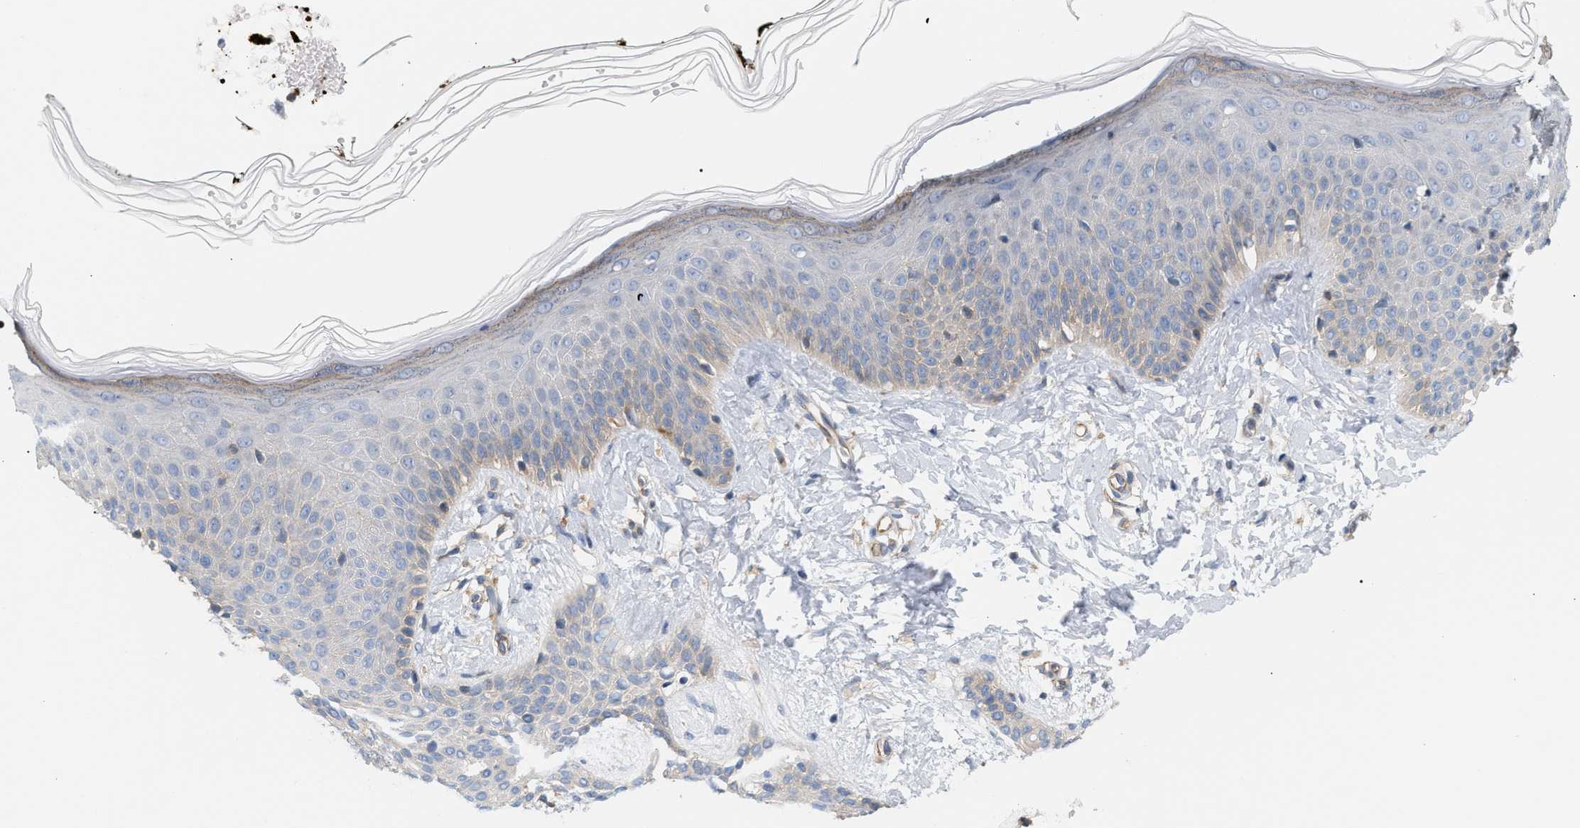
{"staining": {"intensity": "negative", "quantity": "none", "location": "none"}, "tissue": "skin", "cell_type": "Fibroblasts", "image_type": "normal", "snomed": [{"axis": "morphology", "description": "Normal tissue, NOS"}, {"axis": "topography", "description": "Skin"}, {"axis": "topography", "description": "Peripheral nerve tissue"}], "caption": "Protein analysis of unremarkable skin shows no significant staining in fibroblasts.", "gene": "LRCH1", "patient": {"sex": "male", "age": 24}}